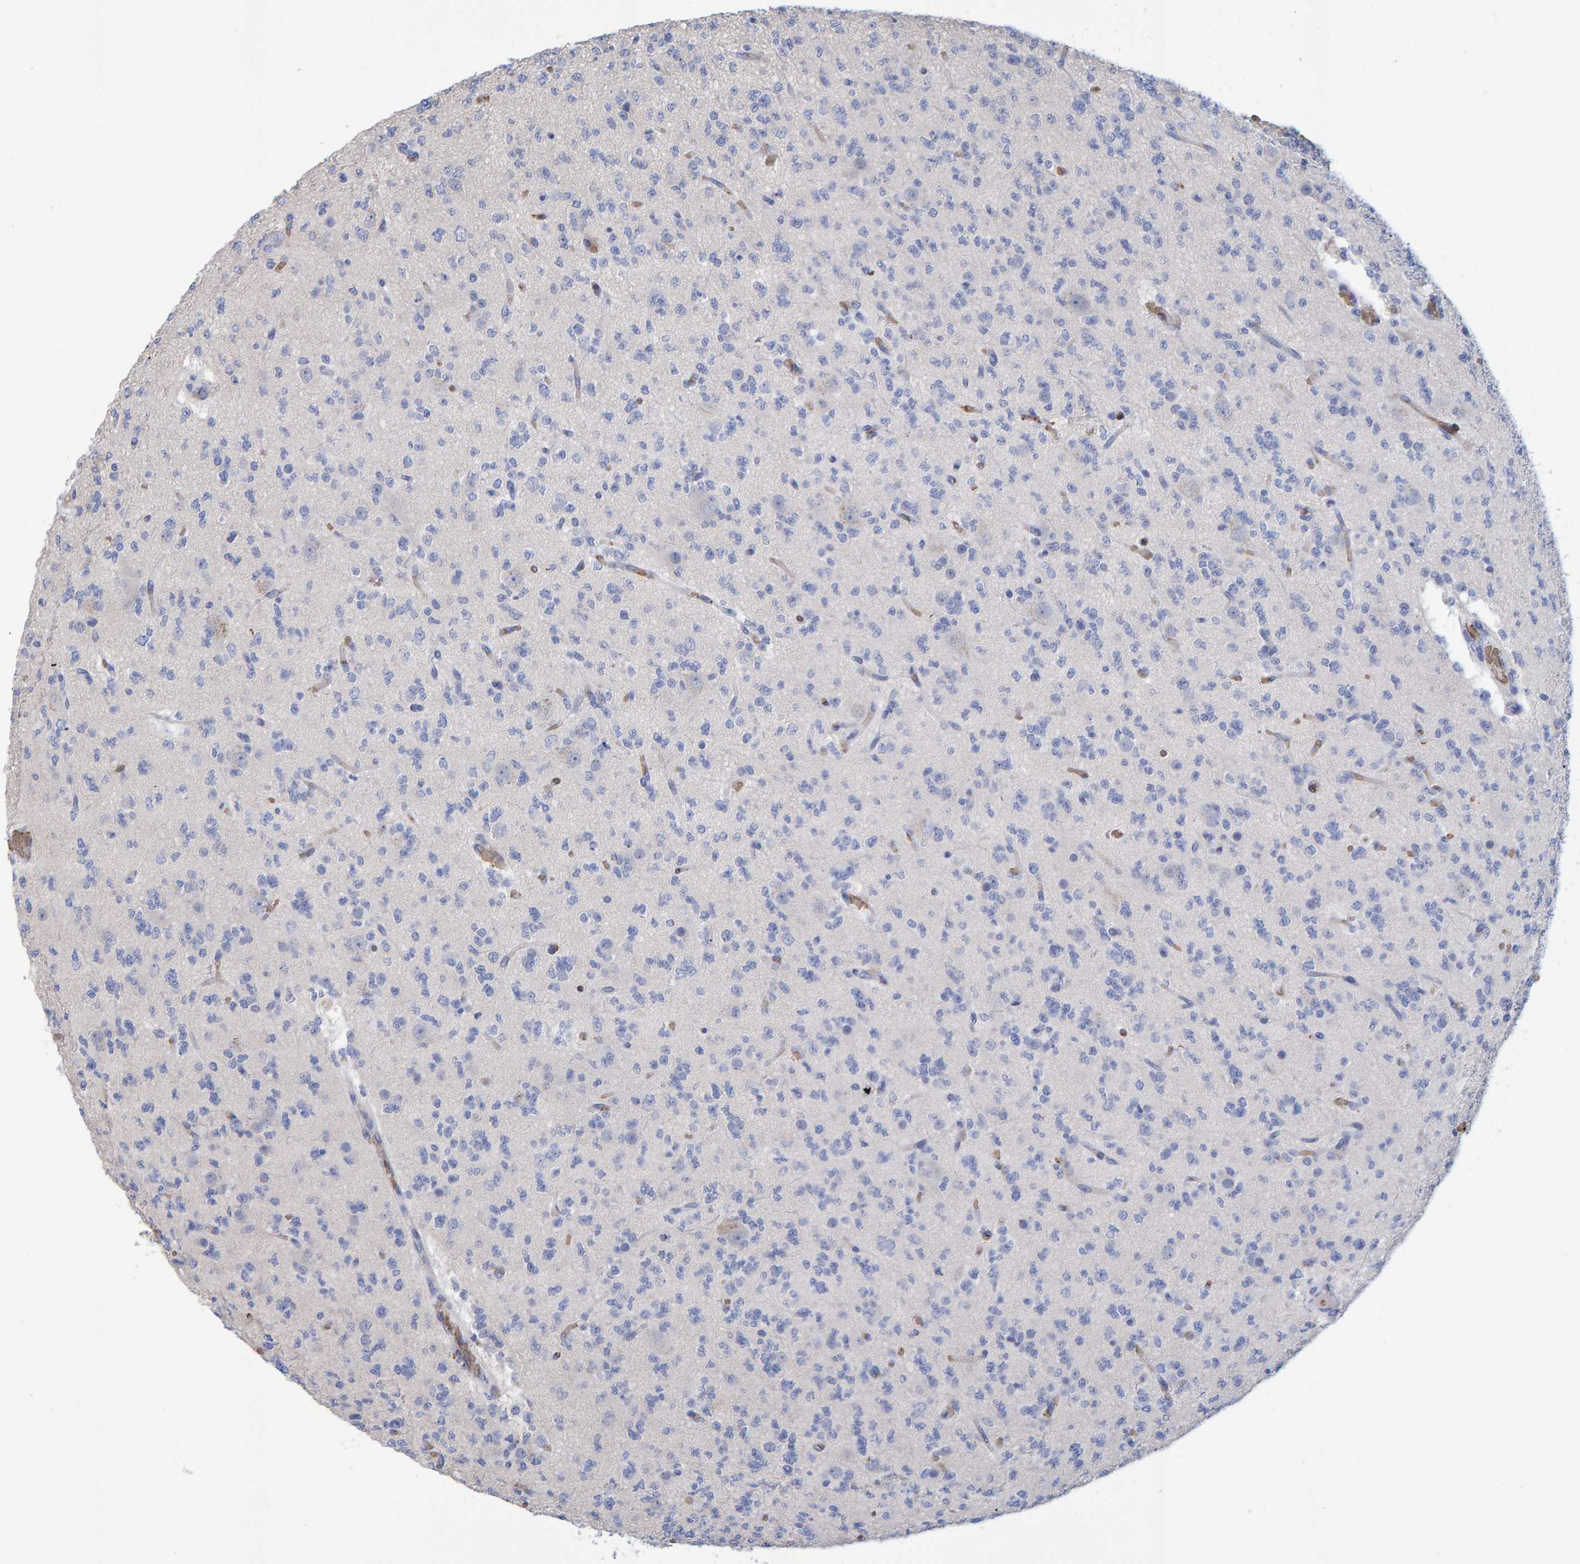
{"staining": {"intensity": "negative", "quantity": "none", "location": "none"}, "tissue": "glioma", "cell_type": "Tumor cells", "image_type": "cancer", "snomed": [{"axis": "morphology", "description": "Glioma, malignant, Low grade"}, {"axis": "topography", "description": "Brain"}], "caption": "The micrograph displays no staining of tumor cells in glioma.", "gene": "VPS9D1", "patient": {"sex": "male", "age": 38}}